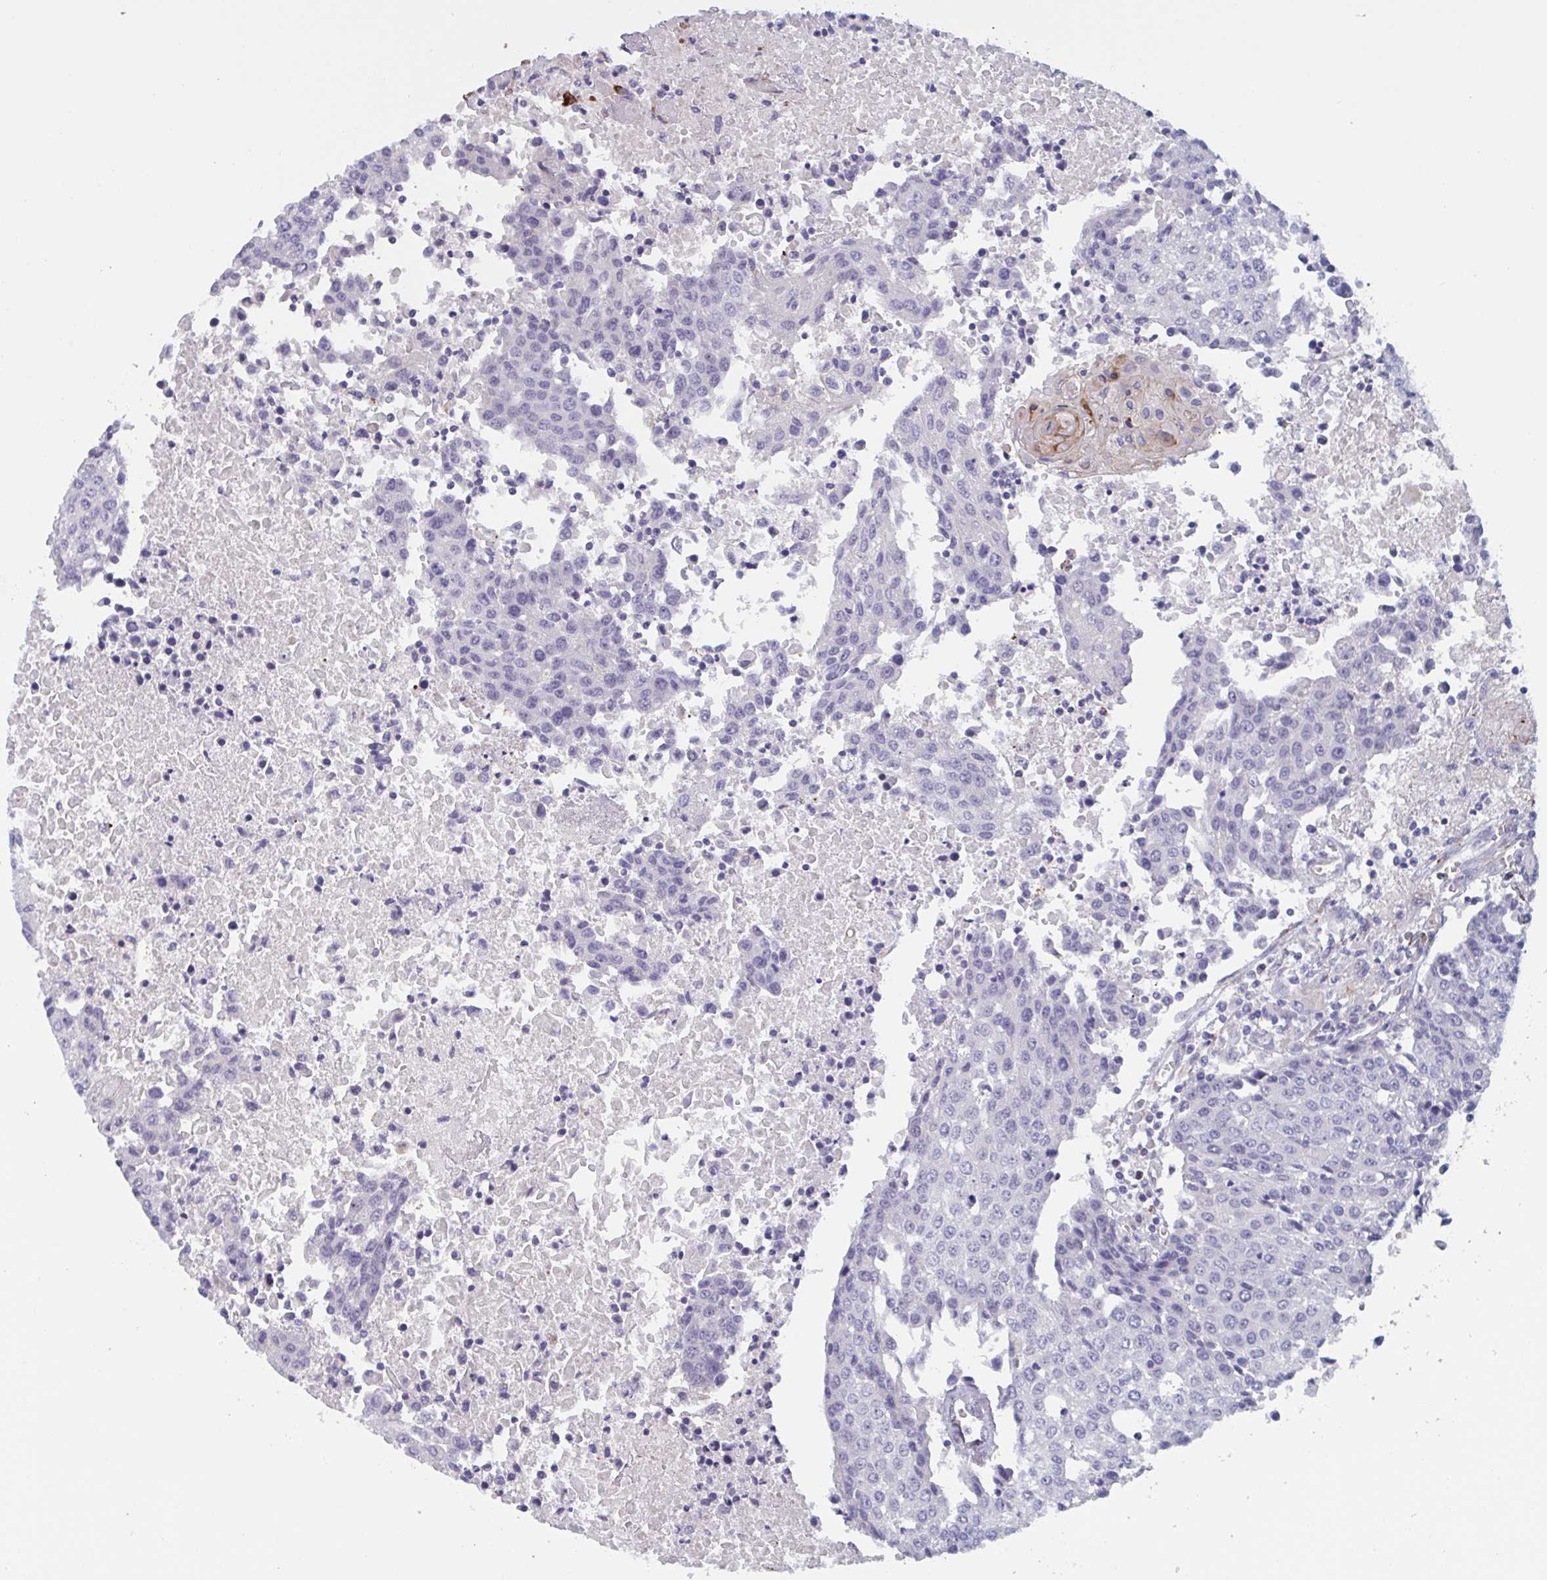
{"staining": {"intensity": "negative", "quantity": "none", "location": "none"}, "tissue": "urothelial cancer", "cell_type": "Tumor cells", "image_type": "cancer", "snomed": [{"axis": "morphology", "description": "Urothelial carcinoma, High grade"}, {"axis": "topography", "description": "Urinary bladder"}], "caption": "Protein analysis of high-grade urothelial carcinoma reveals no significant staining in tumor cells.", "gene": "ST14", "patient": {"sex": "female", "age": 85}}